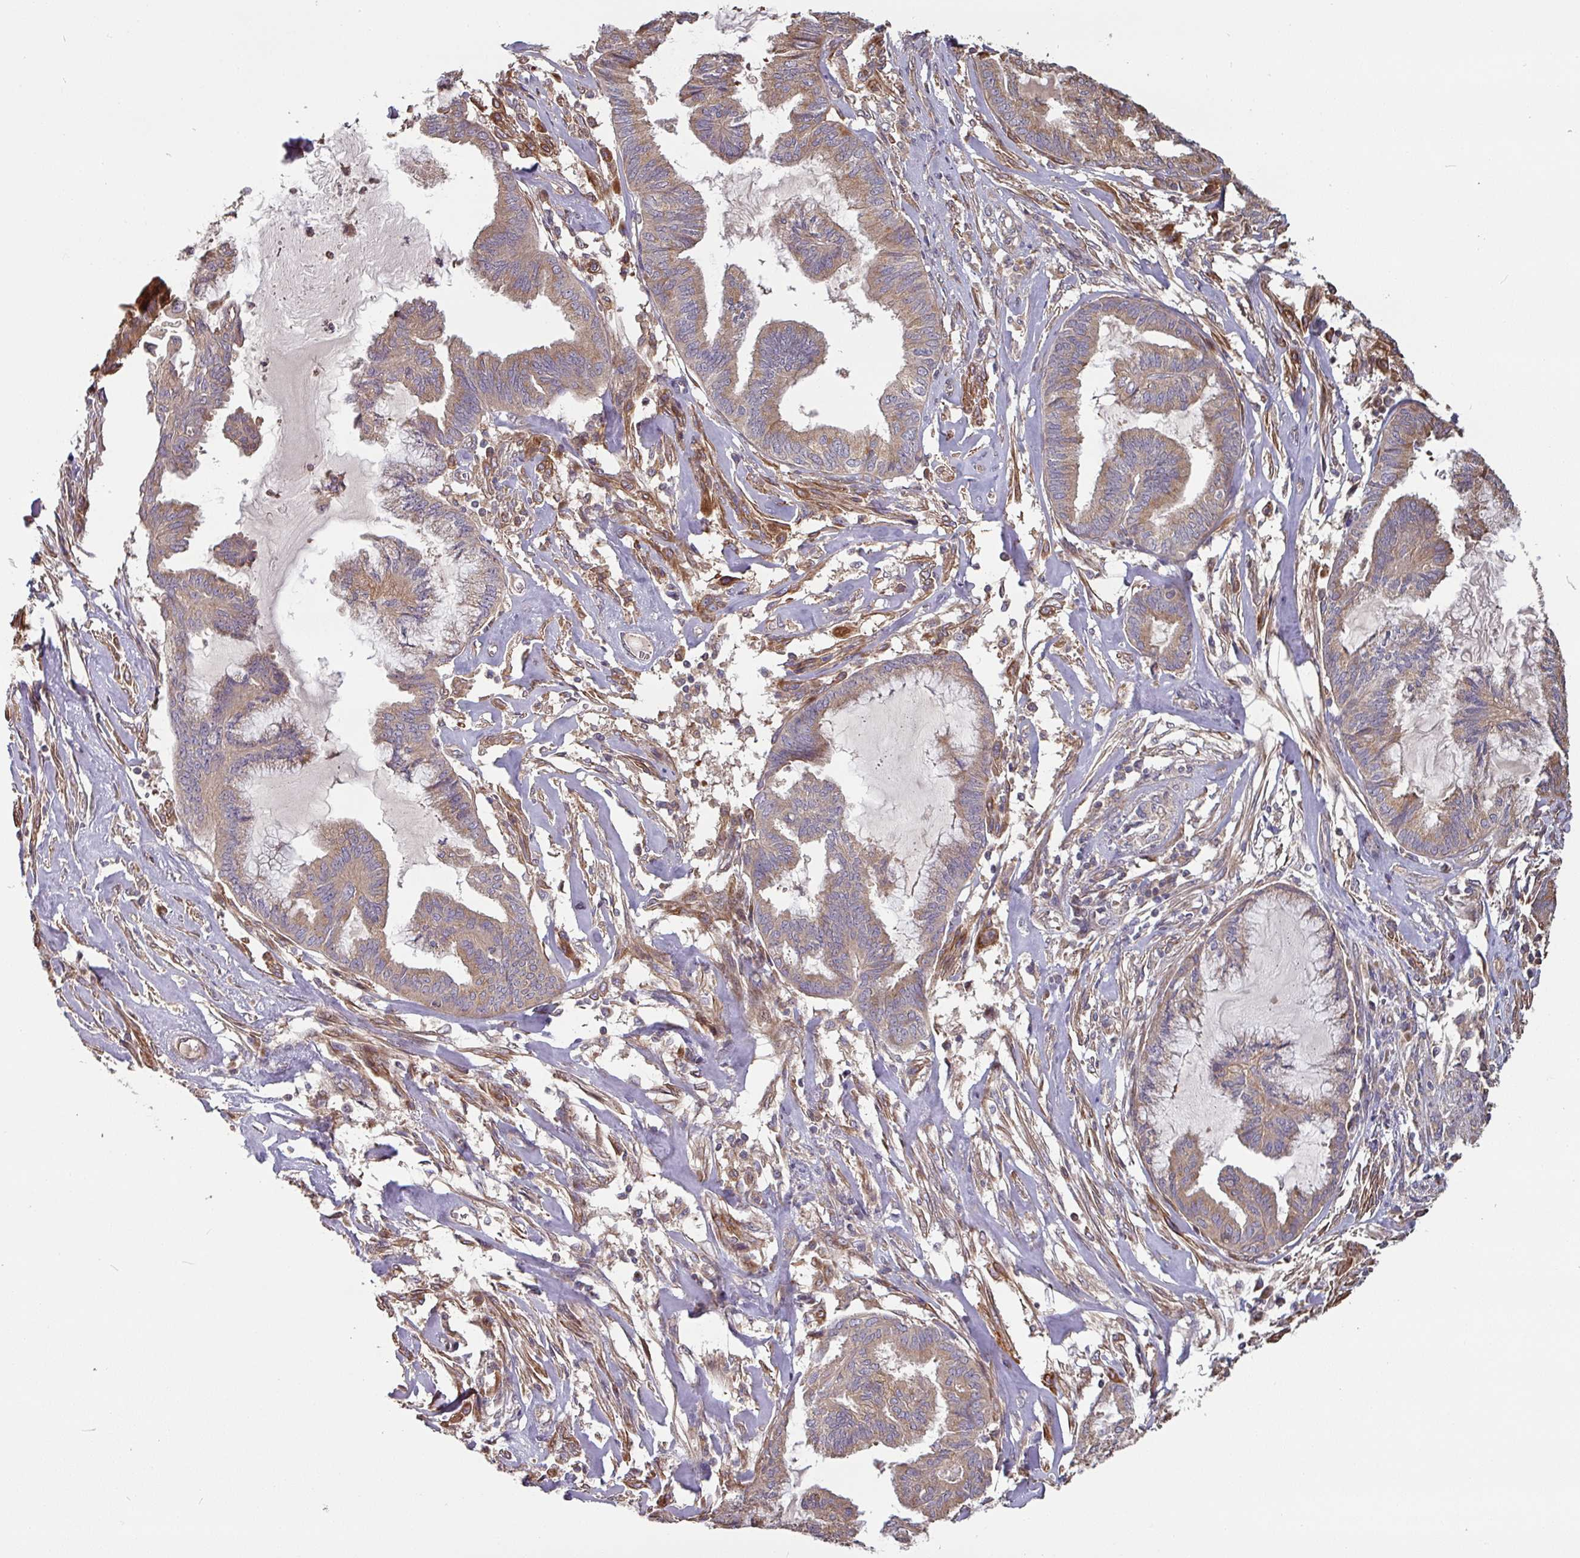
{"staining": {"intensity": "moderate", "quantity": ">75%", "location": "cytoplasmic/membranous"}, "tissue": "endometrial cancer", "cell_type": "Tumor cells", "image_type": "cancer", "snomed": [{"axis": "morphology", "description": "Adenocarcinoma, NOS"}, {"axis": "topography", "description": "Endometrium"}], "caption": "High-power microscopy captured an IHC image of endometrial cancer (adenocarcinoma), revealing moderate cytoplasmic/membranous expression in about >75% of tumor cells.", "gene": "SIK1", "patient": {"sex": "female", "age": 86}}